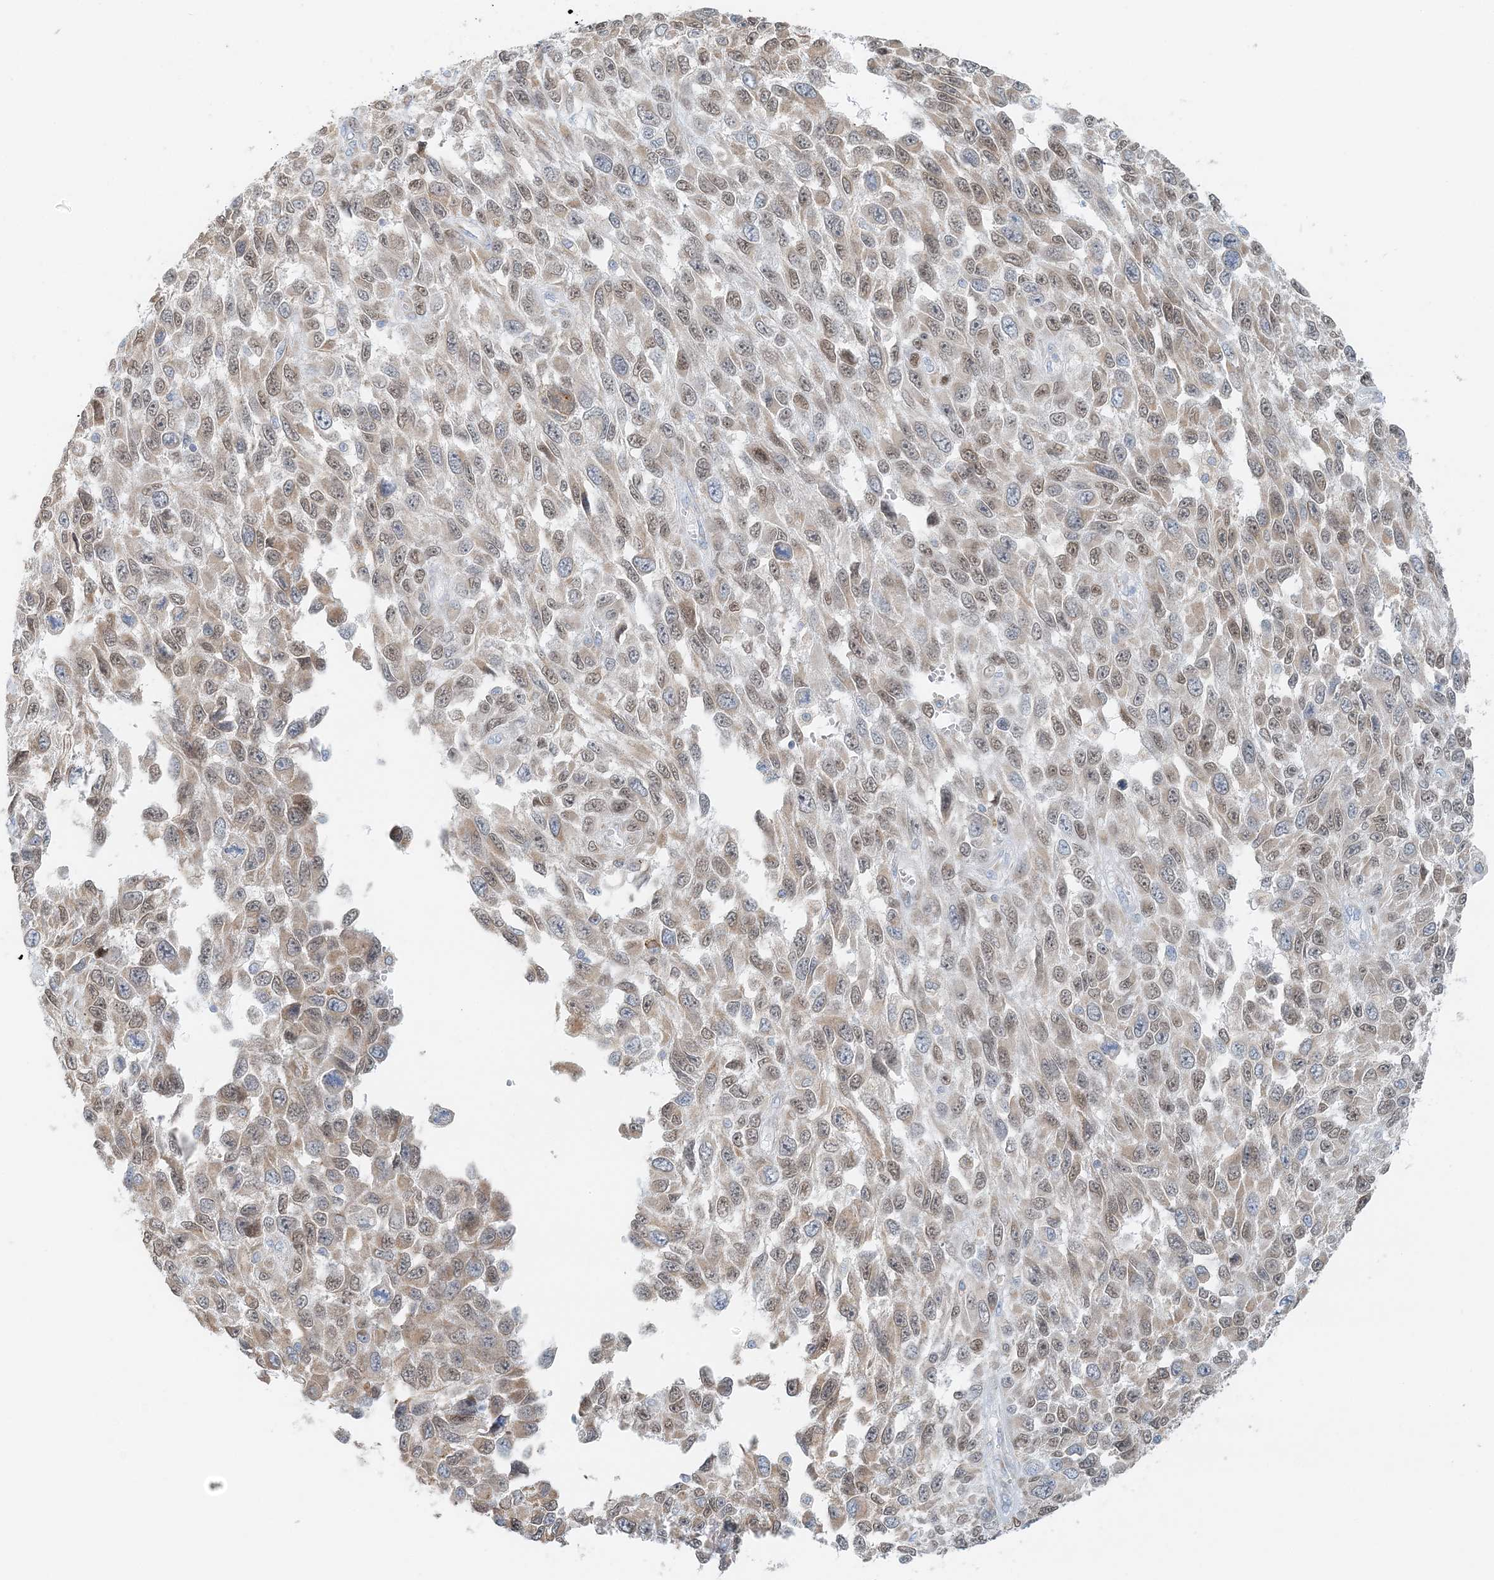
{"staining": {"intensity": "weak", "quantity": ">75%", "location": "nuclear"}, "tissue": "melanoma", "cell_type": "Tumor cells", "image_type": "cancer", "snomed": [{"axis": "morphology", "description": "Malignant melanoma, NOS"}, {"axis": "topography", "description": "Skin"}], "caption": "Melanoma tissue shows weak nuclear expression in about >75% of tumor cells, visualized by immunohistochemistry.", "gene": "STK11IP", "patient": {"sex": "female", "age": 96}}